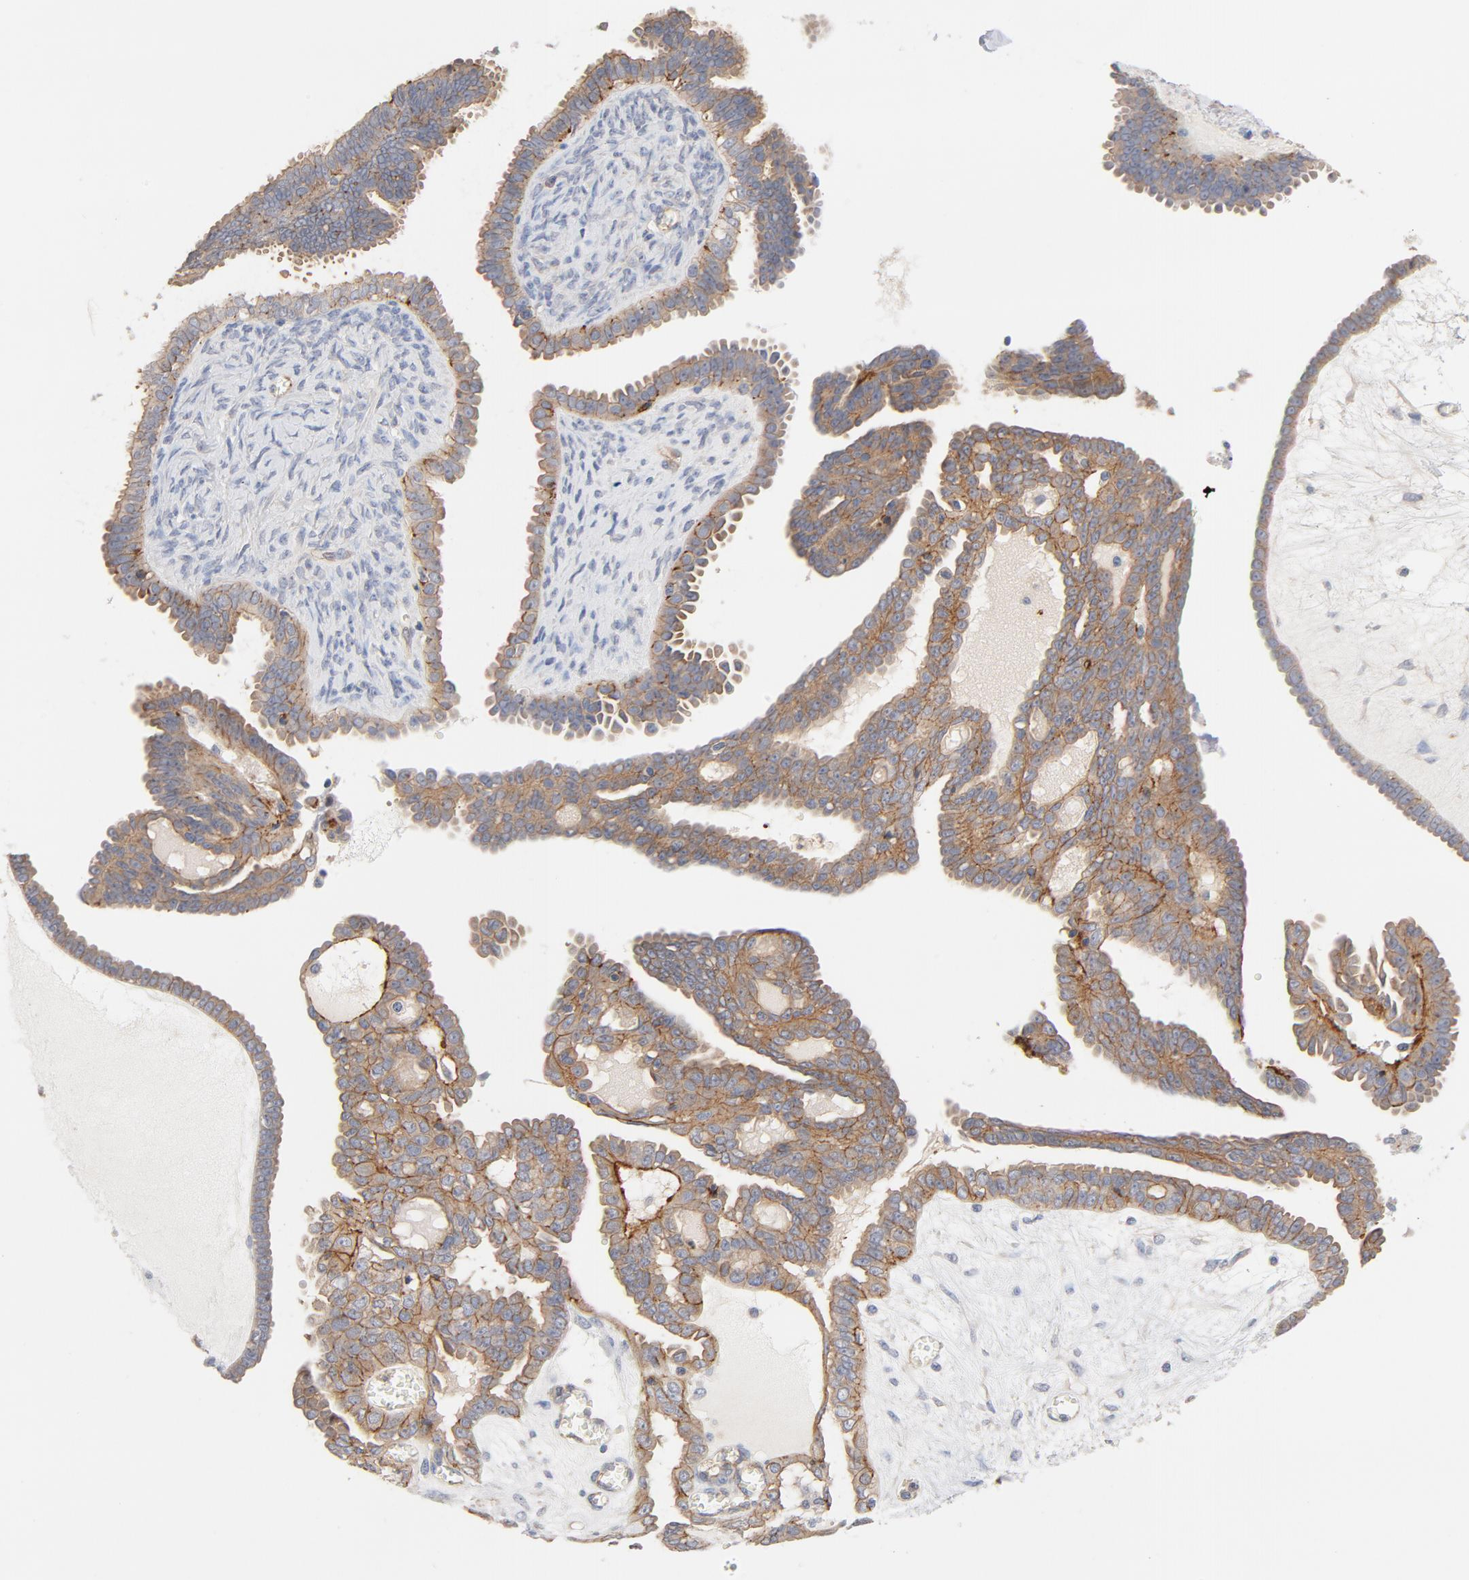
{"staining": {"intensity": "strong", "quantity": ">75%", "location": "cytoplasmic/membranous"}, "tissue": "ovarian cancer", "cell_type": "Tumor cells", "image_type": "cancer", "snomed": [{"axis": "morphology", "description": "Cystadenocarcinoma, serous, NOS"}, {"axis": "topography", "description": "Ovary"}], "caption": "Protein staining of ovarian cancer (serous cystadenocarcinoma) tissue displays strong cytoplasmic/membranous positivity in about >75% of tumor cells.", "gene": "STRN3", "patient": {"sex": "female", "age": 71}}